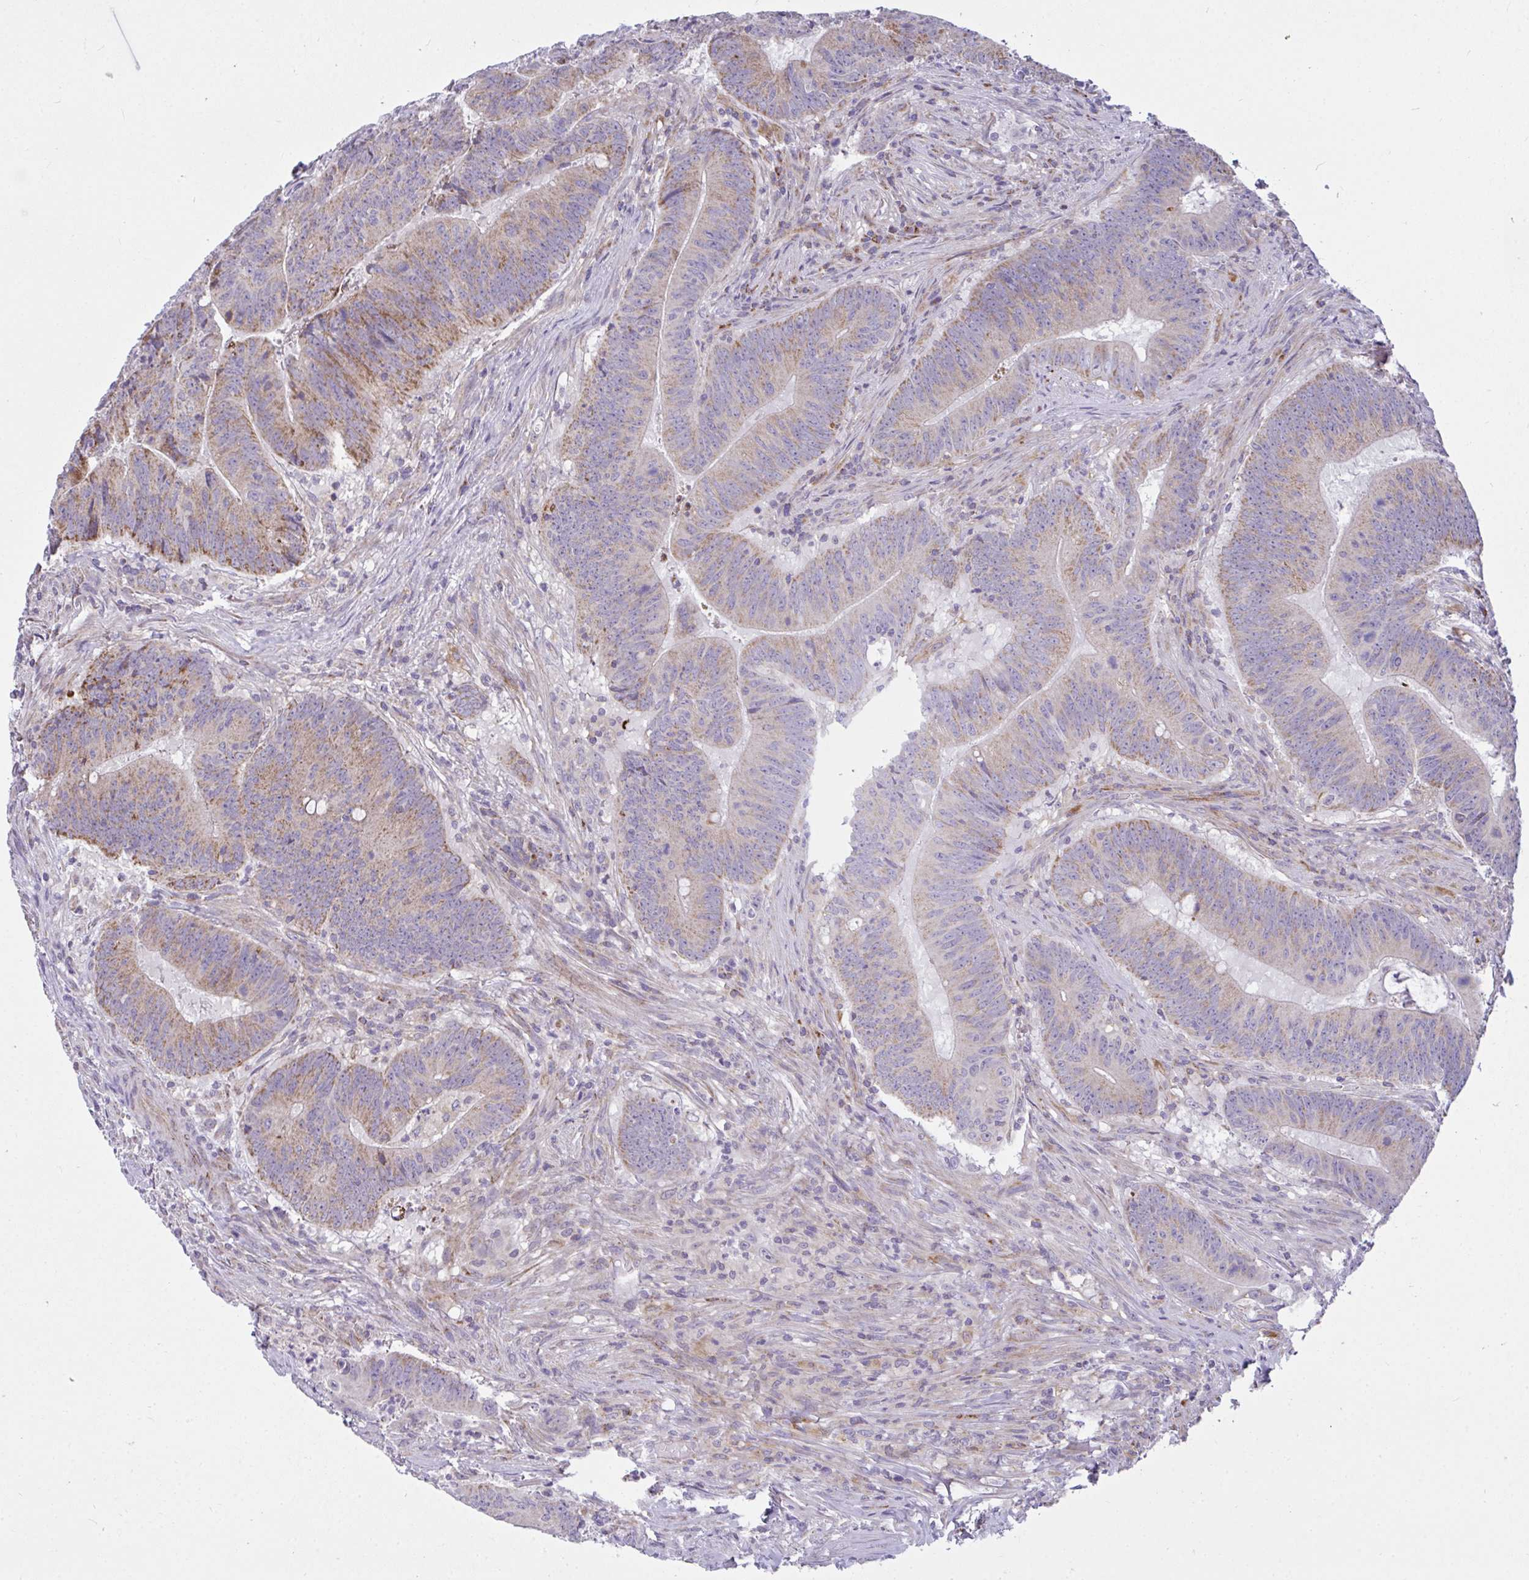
{"staining": {"intensity": "moderate", "quantity": ">75%", "location": "cytoplasmic/membranous"}, "tissue": "colorectal cancer", "cell_type": "Tumor cells", "image_type": "cancer", "snomed": [{"axis": "morphology", "description": "Adenocarcinoma, NOS"}, {"axis": "topography", "description": "Colon"}], "caption": "Human colorectal cancer stained with a protein marker shows moderate staining in tumor cells.", "gene": "SRRM4", "patient": {"sex": "female", "age": 87}}